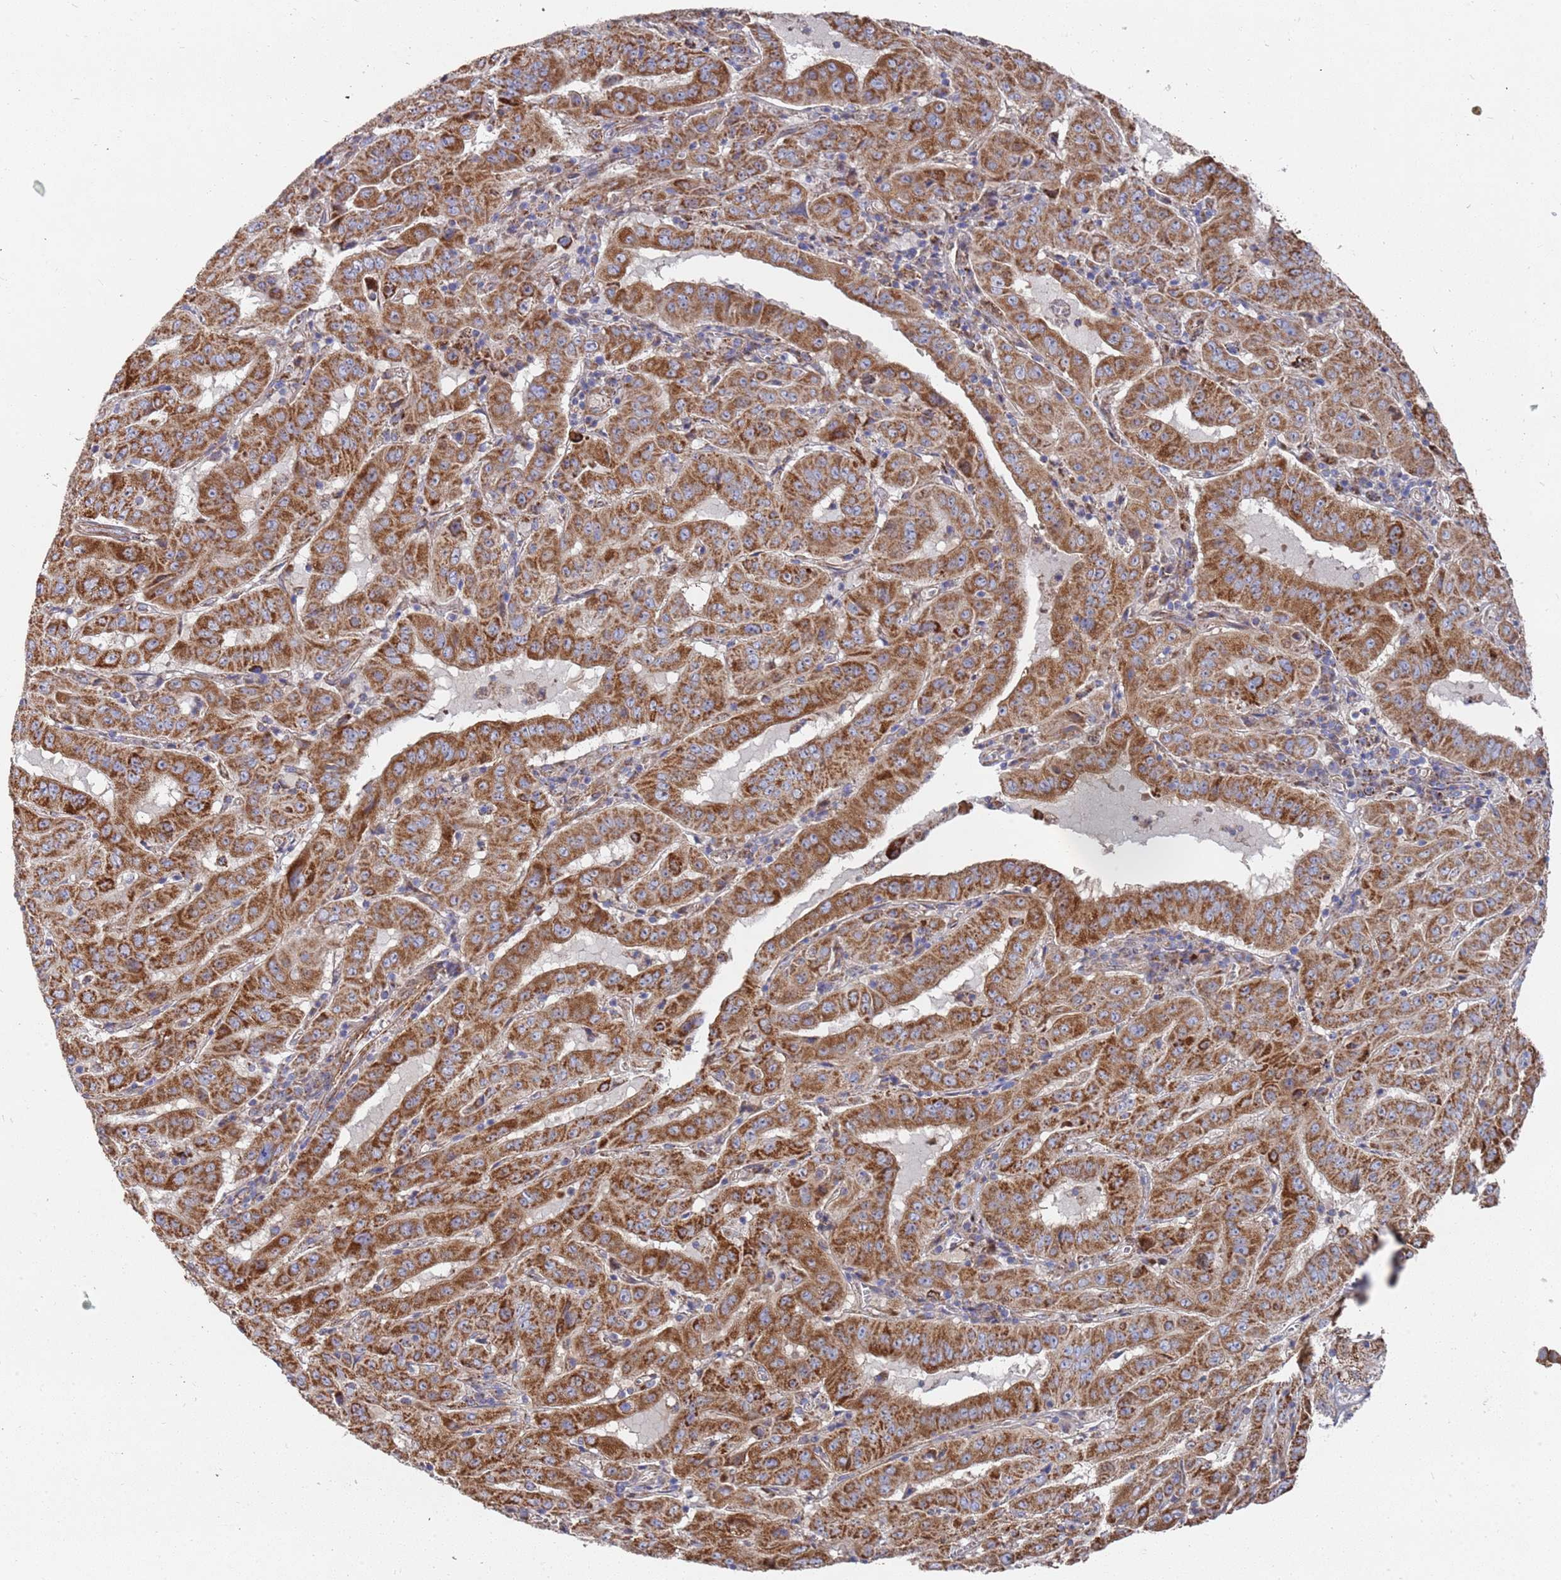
{"staining": {"intensity": "strong", "quantity": ">75%", "location": "cytoplasmic/membranous"}, "tissue": "pancreatic cancer", "cell_type": "Tumor cells", "image_type": "cancer", "snomed": [{"axis": "morphology", "description": "Adenocarcinoma, NOS"}, {"axis": "topography", "description": "Pancreas"}], "caption": "Pancreatic cancer (adenocarcinoma) tissue exhibits strong cytoplasmic/membranous positivity in approximately >75% of tumor cells Using DAB (brown) and hematoxylin (blue) stains, captured at high magnification using brightfield microscopy.", "gene": "WDFY3", "patient": {"sex": "male", "age": 63}}